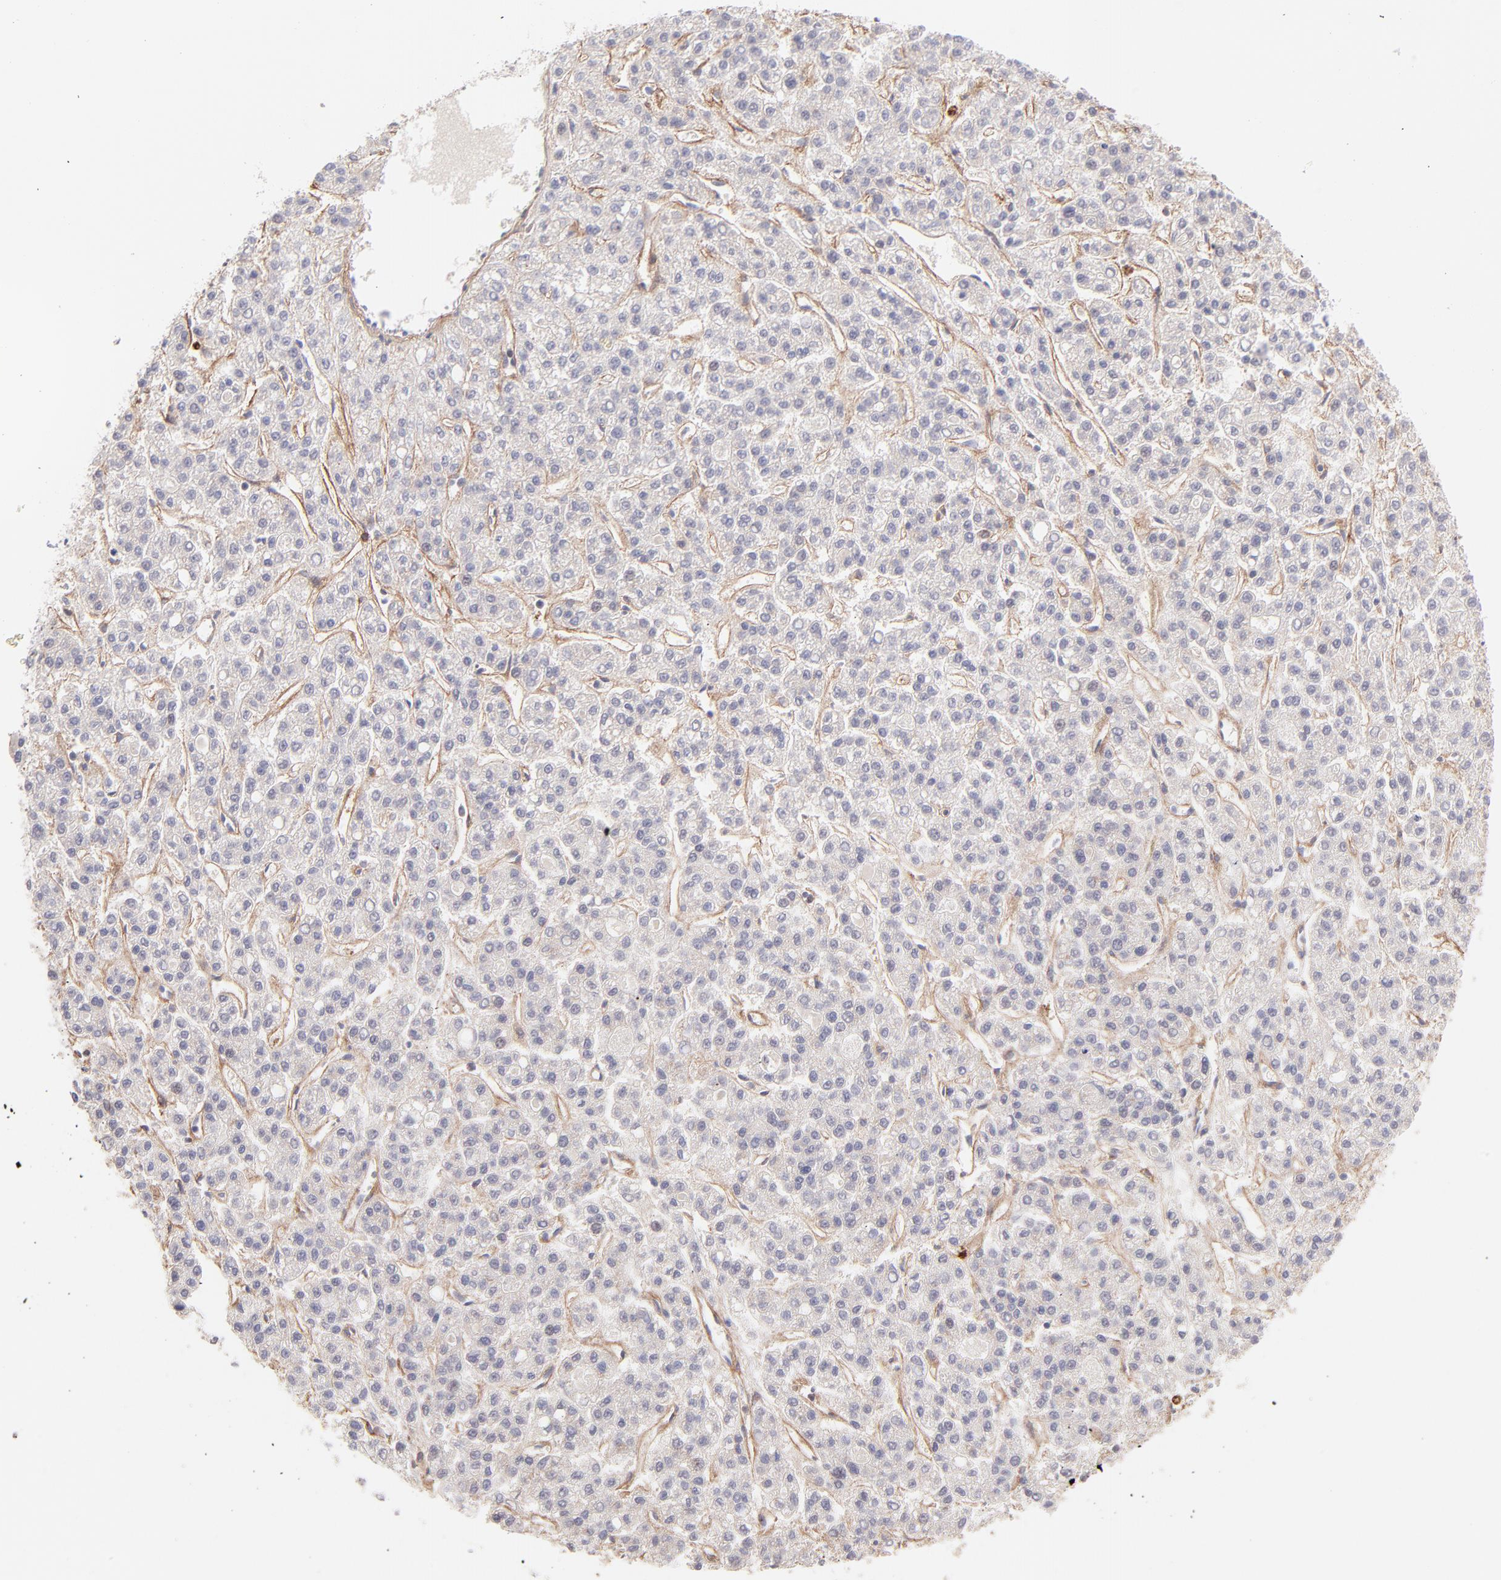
{"staining": {"intensity": "negative", "quantity": "none", "location": "none"}, "tissue": "liver cancer", "cell_type": "Tumor cells", "image_type": "cancer", "snomed": [{"axis": "morphology", "description": "Carcinoma, Hepatocellular, NOS"}, {"axis": "topography", "description": "Liver"}], "caption": "Liver cancer (hepatocellular carcinoma) was stained to show a protein in brown. There is no significant positivity in tumor cells. (Stains: DAB (3,3'-diaminobenzidine) IHC with hematoxylin counter stain, Microscopy: brightfield microscopy at high magnification).", "gene": "MED12", "patient": {"sex": "male", "age": 70}}